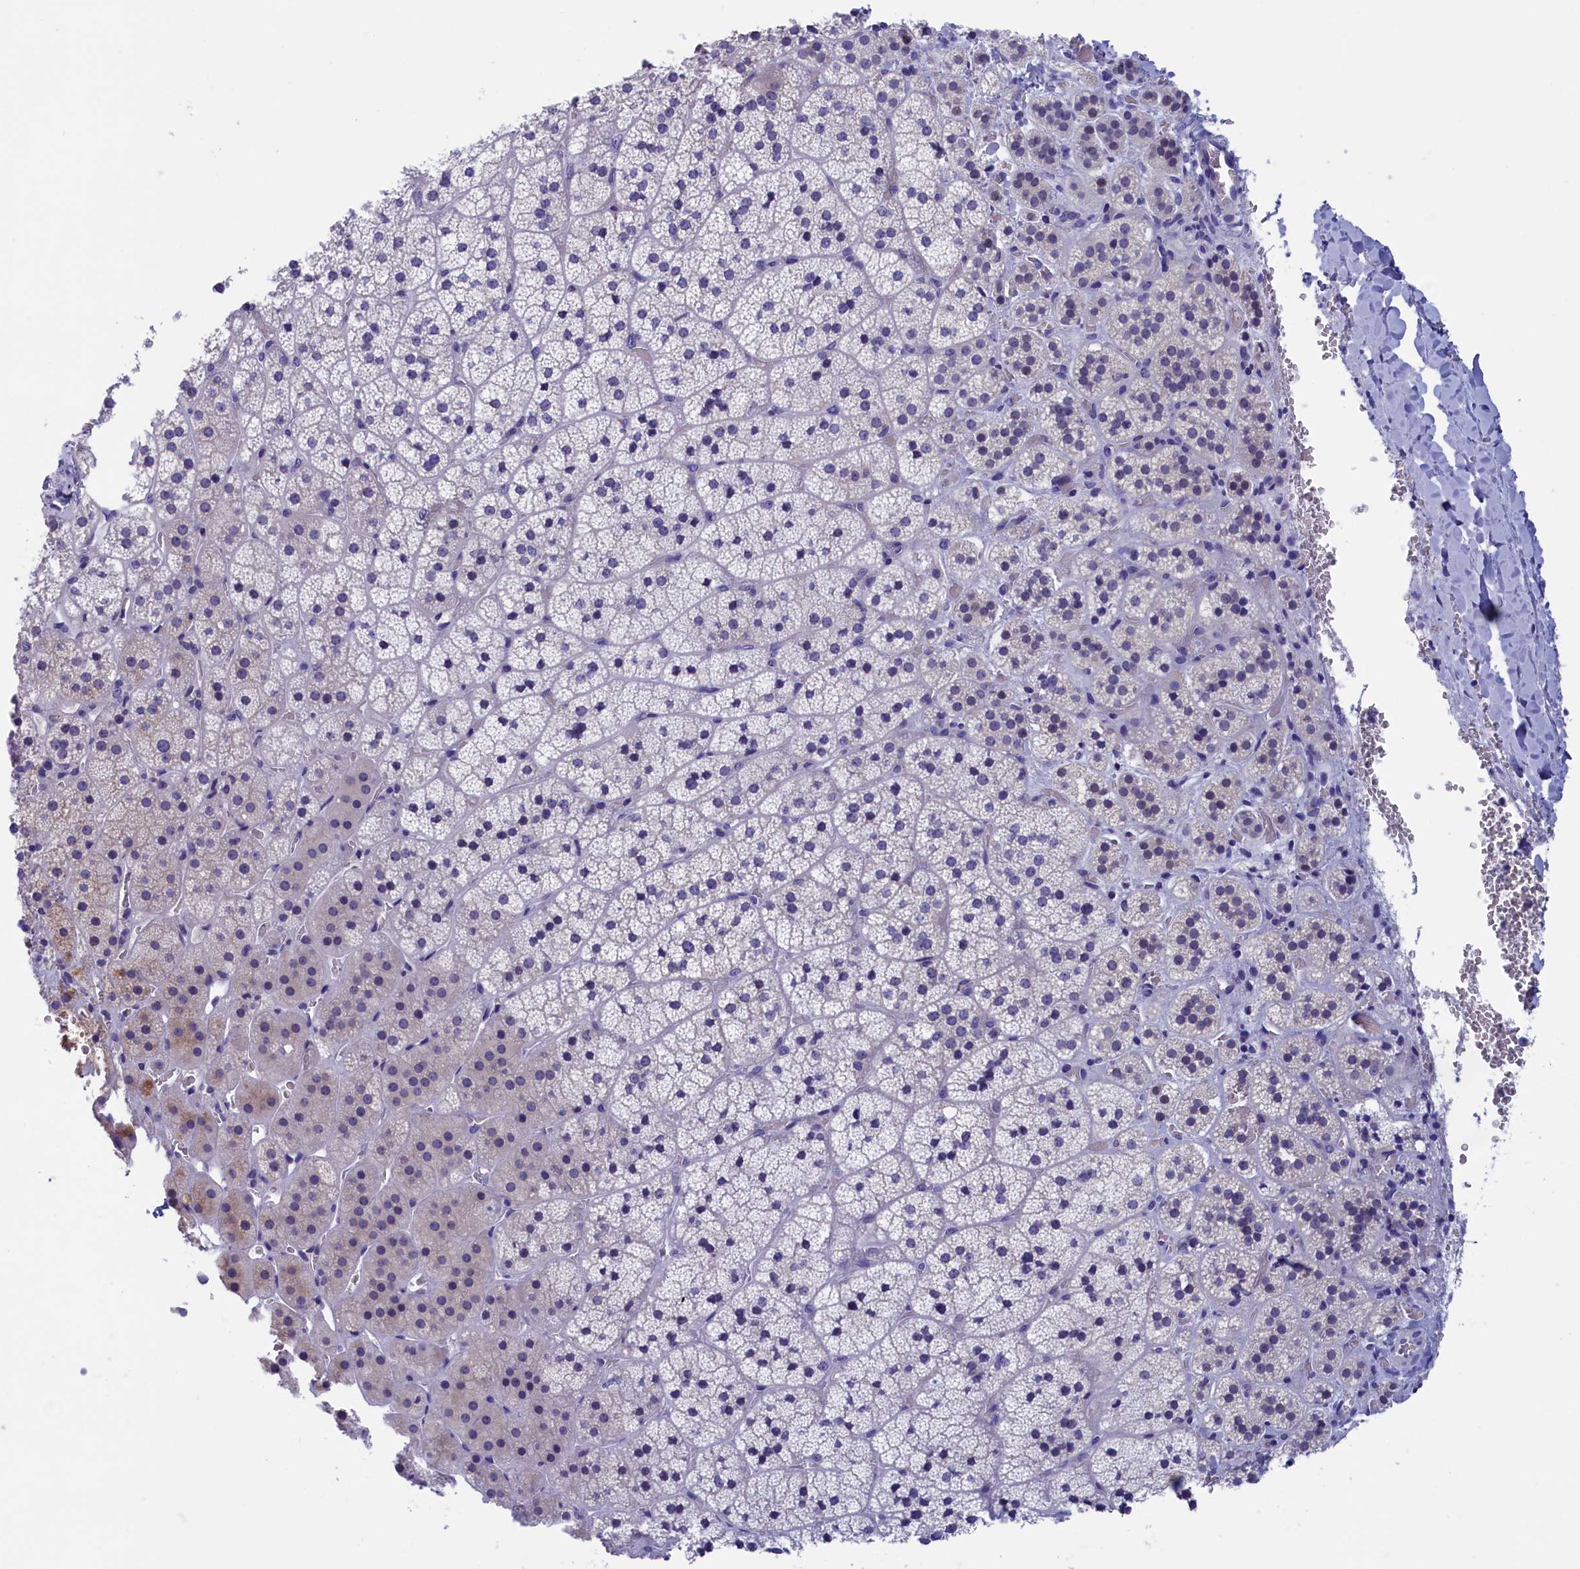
{"staining": {"intensity": "negative", "quantity": "none", "location": "none"}, "tissue": "adrenal gland", "cell_type": "Glandular cells", "image_type": "normal", "snomed": [{"axis": "morphology", "description": "Normal tissue, NOS"}, {"axis": "topography", "description": "Adrenal gland"}], "caption": "This is an IHC histopathology image of normal adrenal gland. There is no positivity in glandular cells.", "gene": "VPS35L", "patient": {"sex": "female", "age": 44}}